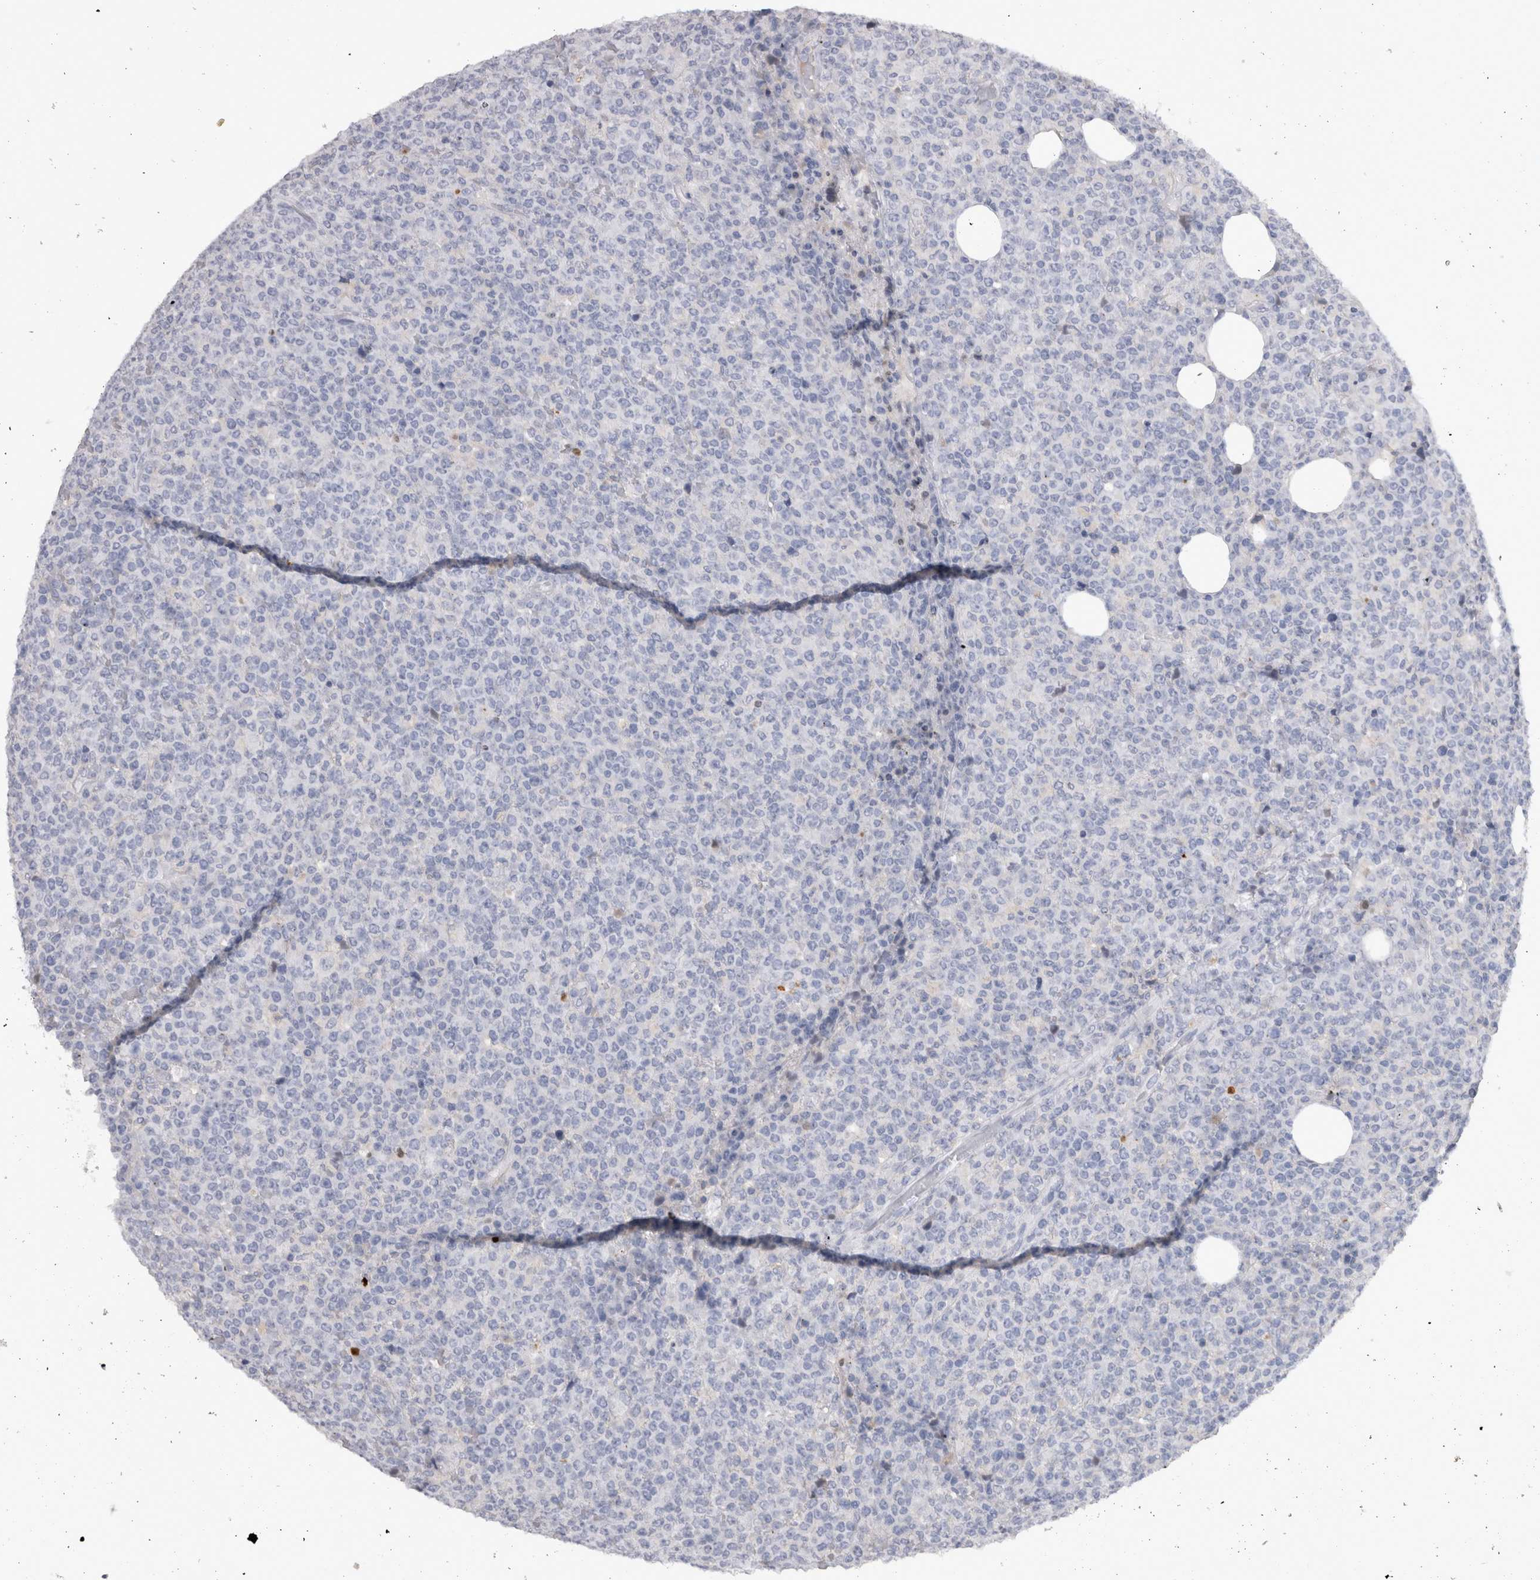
{"staining": {"intensity": "negative", "quantity": "none", "location": "none"}, "tissue": "lymphoma", "cell_type": "Tumor cells", "image_type": "cancer", "snomed": [{"axis": "morphology", "description": "Malignant lymphoma, non-Hodgkin's type, High grade"}, {"axis": "topography", "description": "Lymph node"}], "caption": "Immunohistochemical staining of human malignant lymphoma, non-Hodgkin's type (high-grade) demonstrates no significant positivity in tumor cells. The staining was performed using DAB (3,3'-diaminobenzidine) to visualize the protein expression in brown, while the nuclei were stained in blue with hematoxylin (Magnification: 20x).", "gene": "ADAM2", "patient": {"sex": "male", "age": 13}}